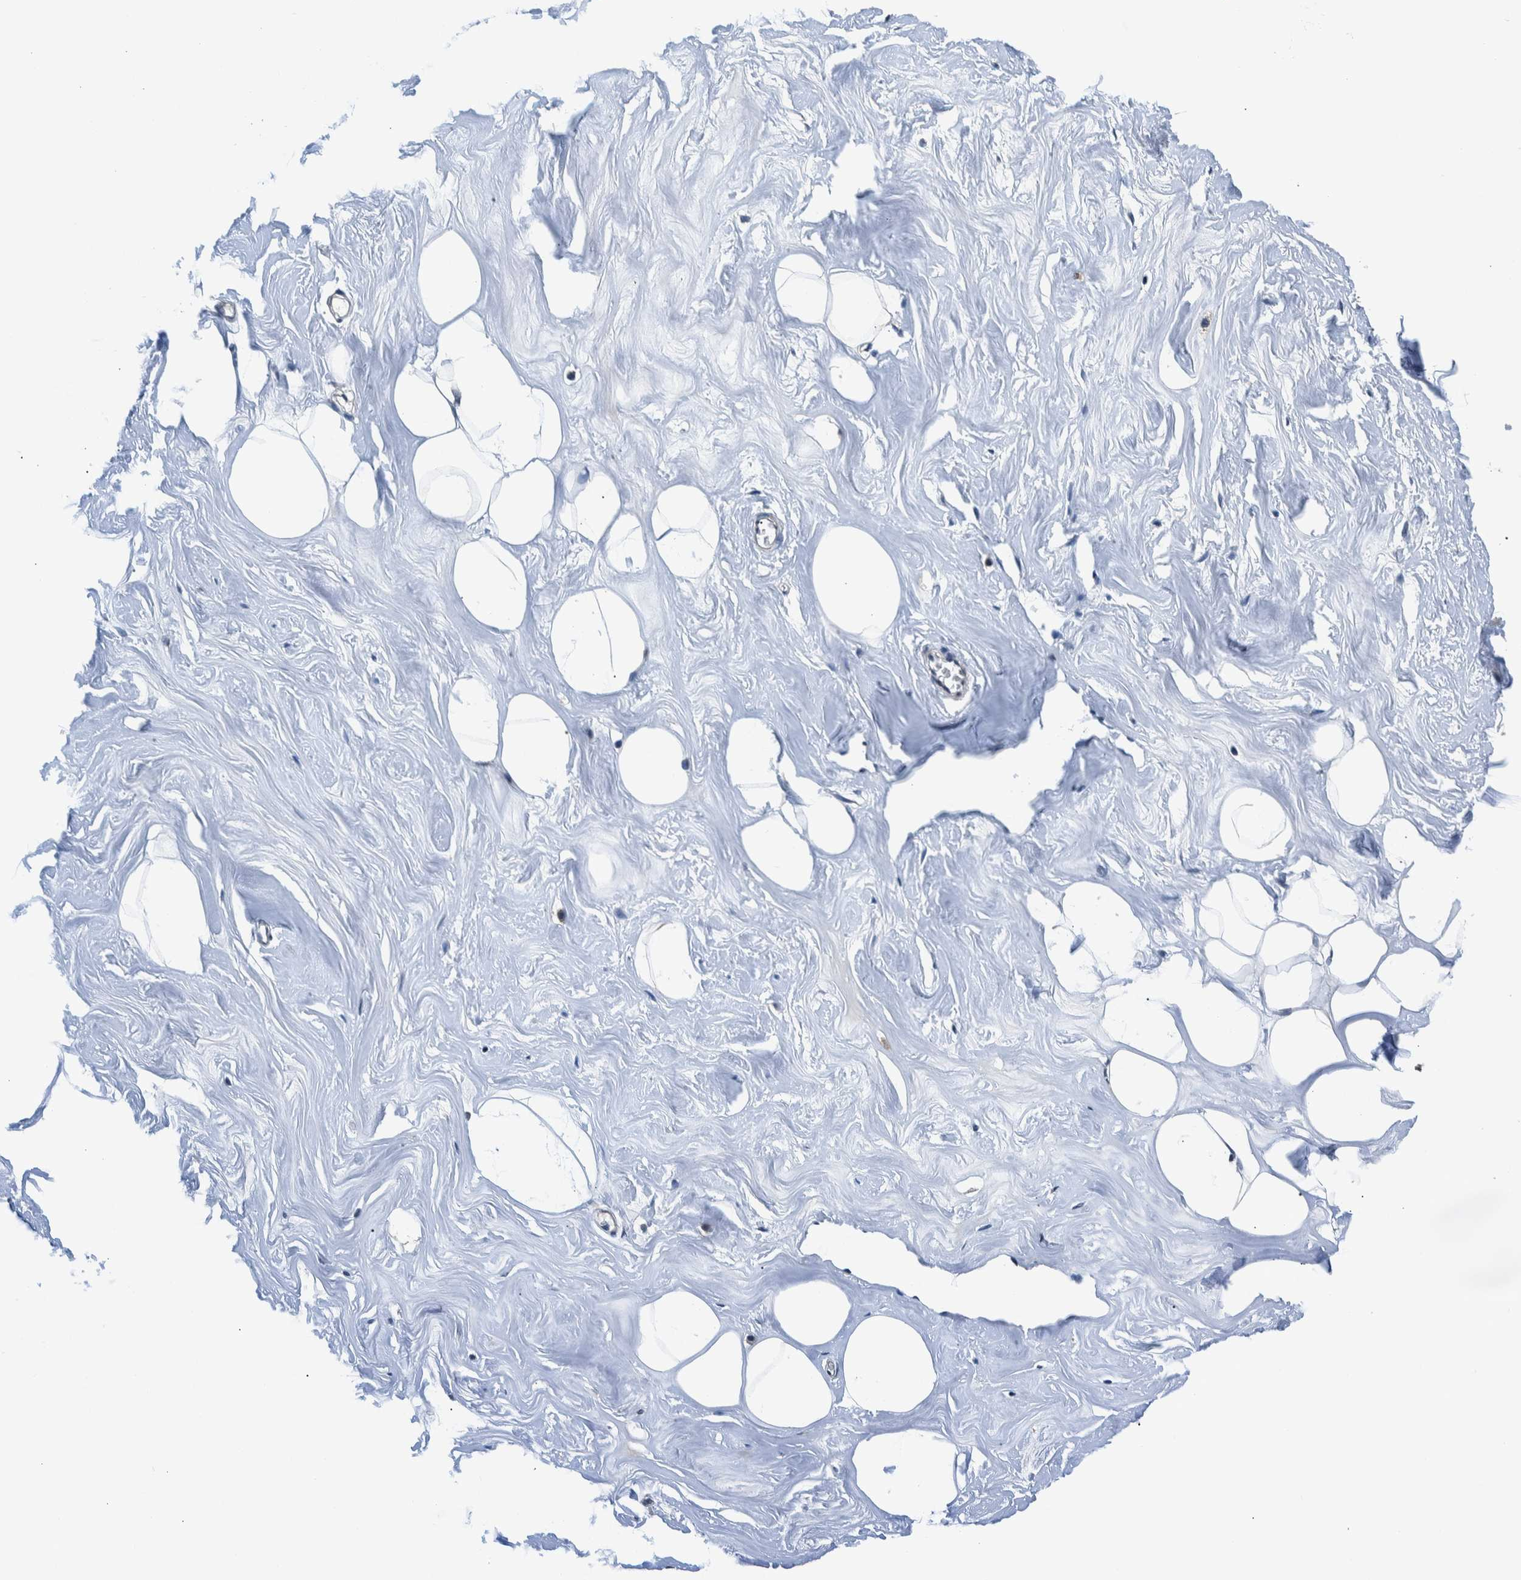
{"staining": {"intensity": "moderate", "quantity": ">75%", "location": "cytoplasmic/membranous"}, "tissue": "adipose tissue", "cell_type": "Adipocytes", "image_type": "normal", "snomed": [{"axis": "morphology", "description": "Normal tissue, NOS"}, {"axis": "morphology", "description": "Fibrosis, NOS"}, {"axis": "topography", "description": "Breast"}, {"axis": "topography", "description": "Adipose tissue"}], "caption": "Adipose tissue stained with immunohistochemistry (IHC) displays moderate cytoplasmic/membranous staining in about >75% of adipocytes. Immunohistochemistry (ihc) stains the protein in brown and the nuclei are stained blue.", "gene": "NIBAN2", "patient": {"sex": "female", "age": 39}}